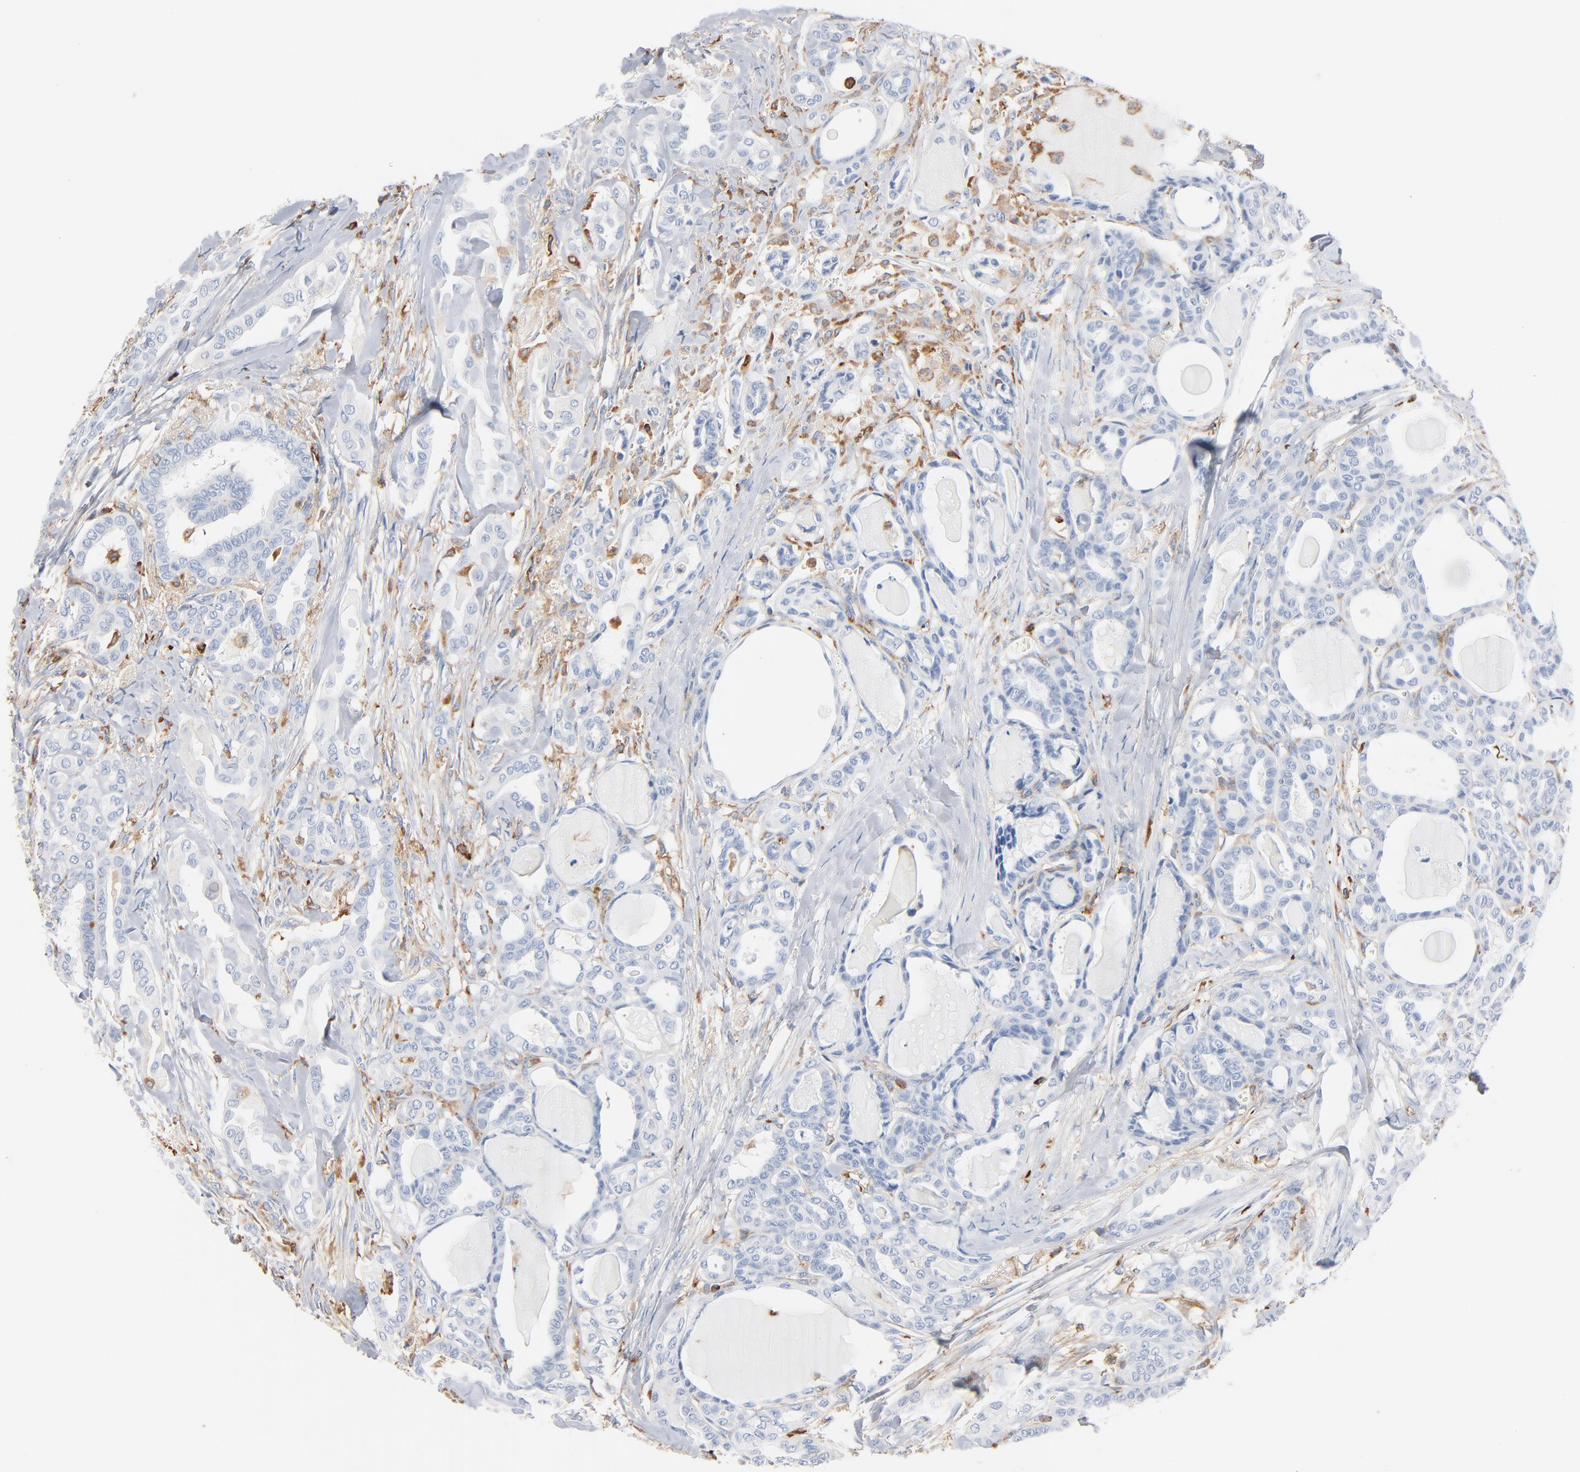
{"staining": {"intensity": "negative", "quantity": "none", "location": "none"}, "tissue": "thyroid cancer", "cell_type": "Tumor cells", "image_type": "cancer", "snomed": [{"axis": "morphology", "description": "Carcinoma, NOS"}, {"axis": "topography", "description": "Thyroid gland"}], "caption": "Image shows no significant protein staining in tumor cells of thyroid cancer (carcinoma).", "gene": "SH3KBP1", "patient": {"sex": "female", "age": 91}}